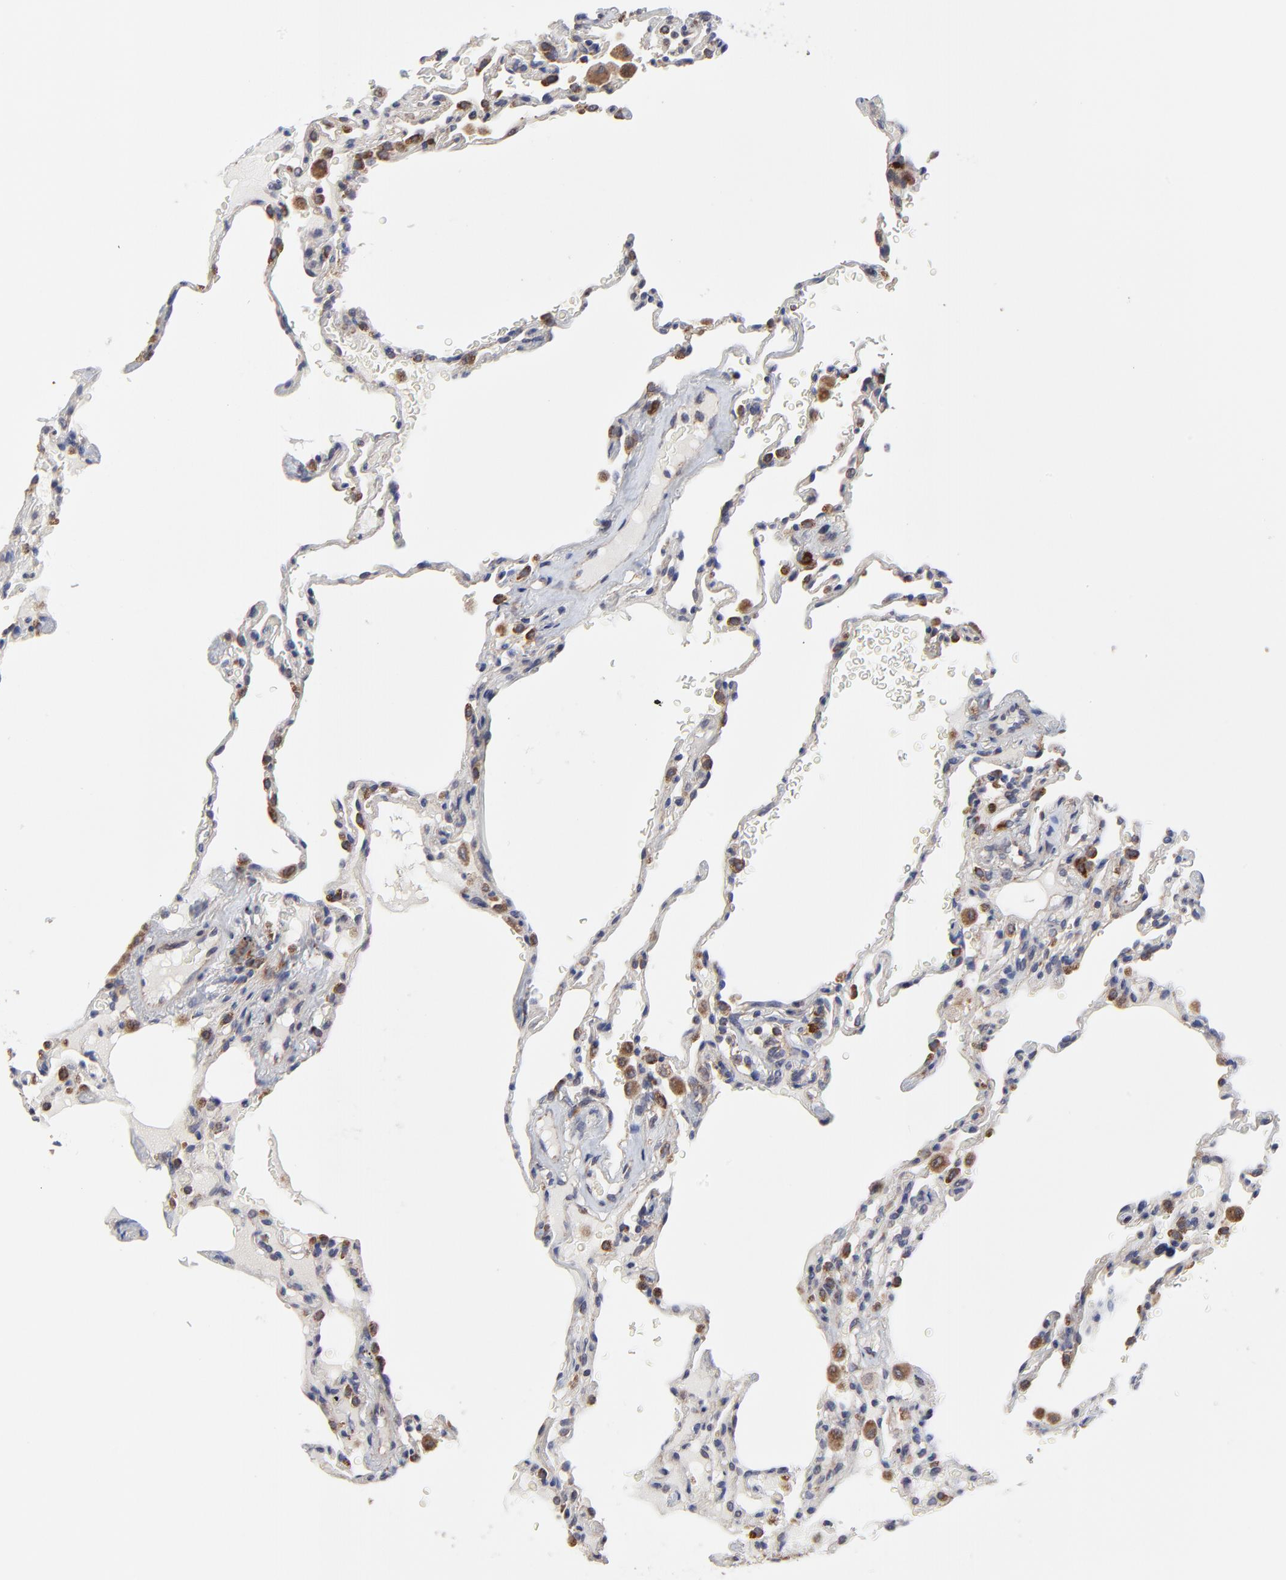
{"staining": {"intensity": "negative", "quantity": "none", "location": "none"}, "tissue": "lung", "cell_type": "Alveolar cells", "image_type": "normal", "snomed": [{"axis": "morphology", "description": "Normal tissue, NOS"}, {"axis": "topography", "description": "Lung"}], "caption": "This is an immunohistochemistry micrograph of normal lung. There is no staining in alveolar cells.", "gene": "ZNF550", "patient": {"sex": "male", "age": 59}}